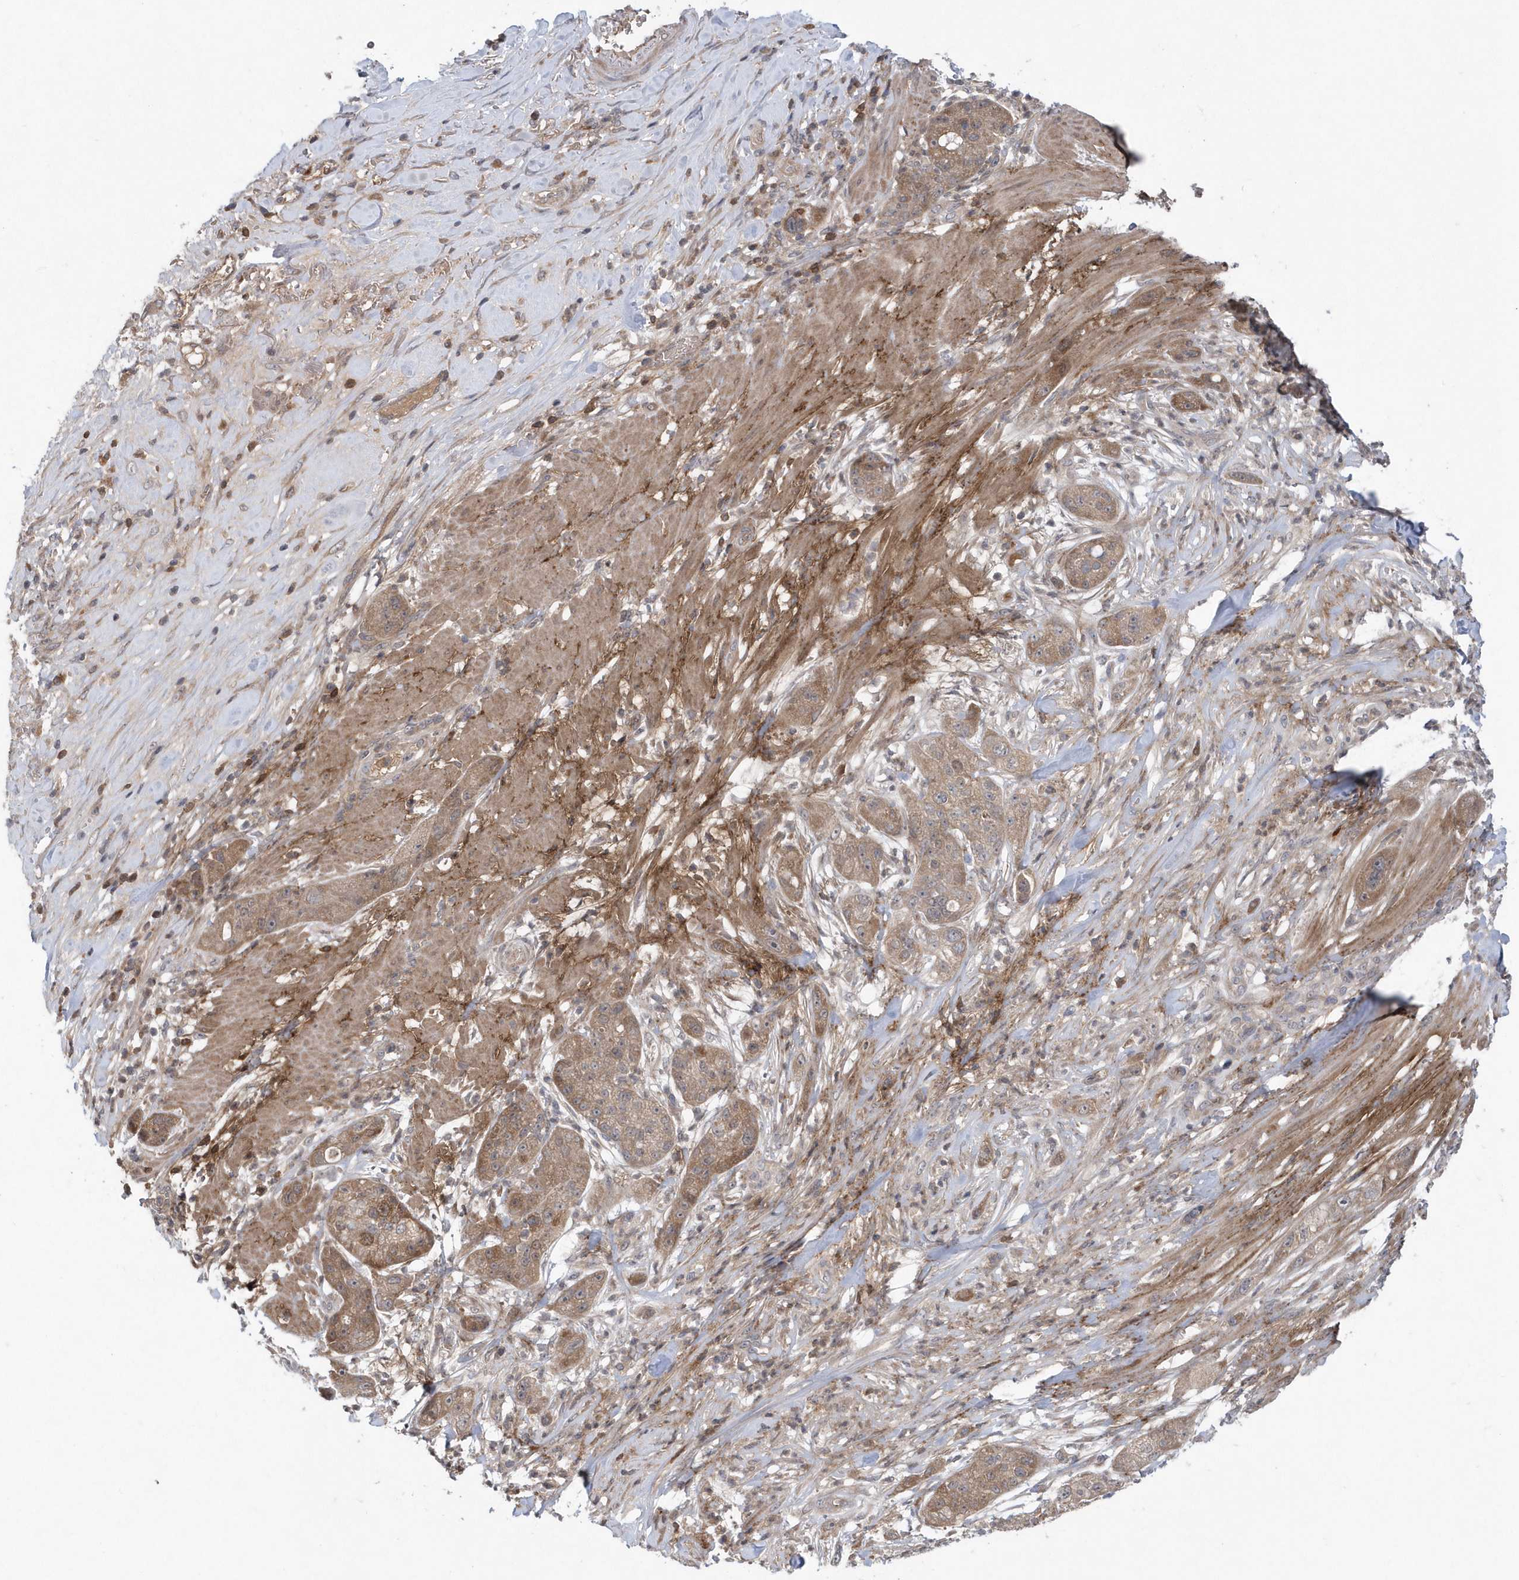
{"staining": {"intensity": "weak", "quantity": ">75%", "location": "cytoplasmic/membranous"}, "tissue": "pancreatic cancer", "cell_type": "Tumor cells", "image_type": "cancer", "snomed": [{"axis": "morphology", "description": "Adenocarcinoma, NOS"}, {"axis": "topography", "description": "Pancreas"}], "caption": "Tumor cells show low levels of weak cytoplasmic/membranous staining in approximately >75% of cells in human pancreatic cancer.", "gene": "HMGCS1", "patient": {"sex": "female", "age": 78}}